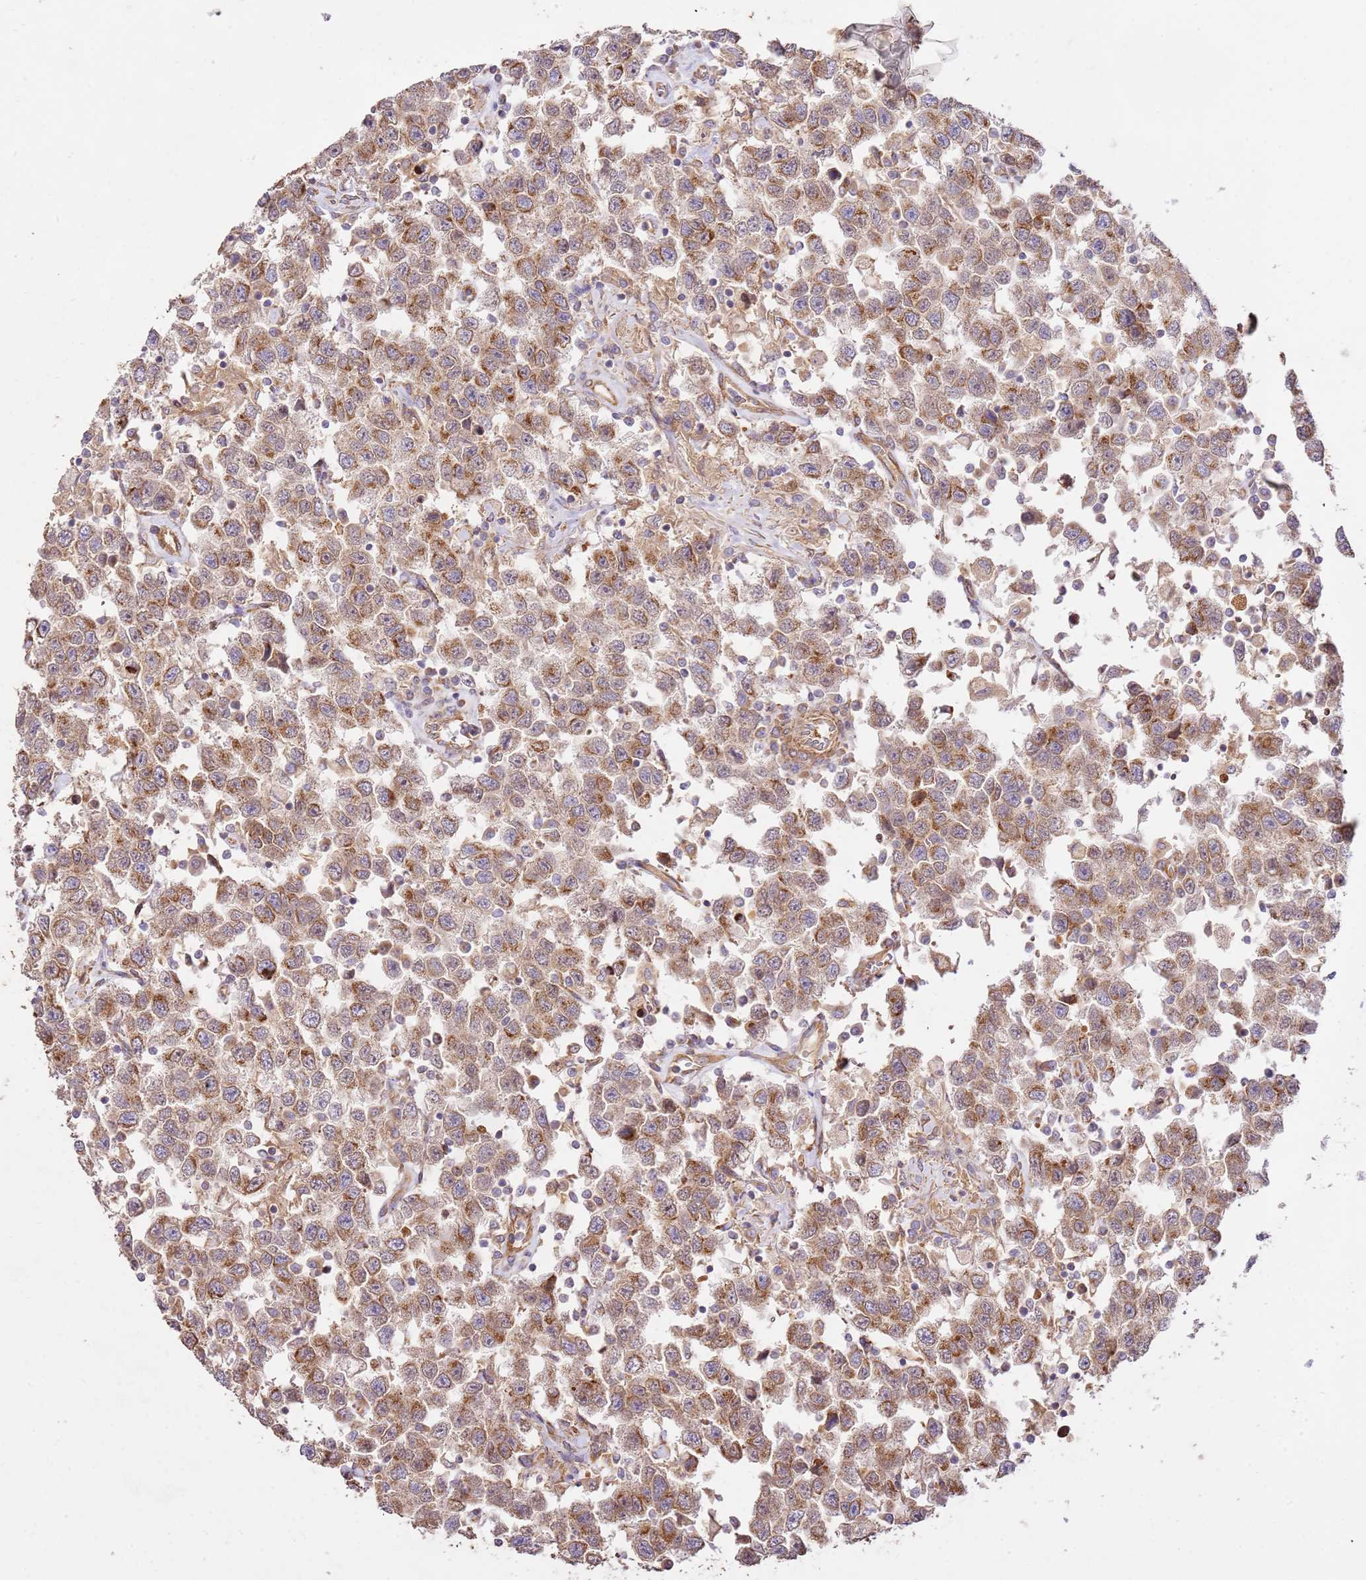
{"staining": {"intensity": "moderate", "quantity": ">75%", "location": "cytoplasmic/membranous"}, "tissue": "testis cancer", "cell_type": "Tumor cells", "image_type": "cancer", "snomed": [{"axis": "morphology", "description": "Seminoma, NOS"}, {"axis": "topography", "description": "Testis"}], "caption": "Moderate cytoplasmic/membranous staining is appreciated in approximately >75% of tumor cells in testis cancer (seminoma). The staining is performed using DAB brown chromogen to label protein expression. The nuclei are counter-stained blue using hematoxylin.", "gene": "ZBTB39", "patient": {"sex": "male", "age": 41}}